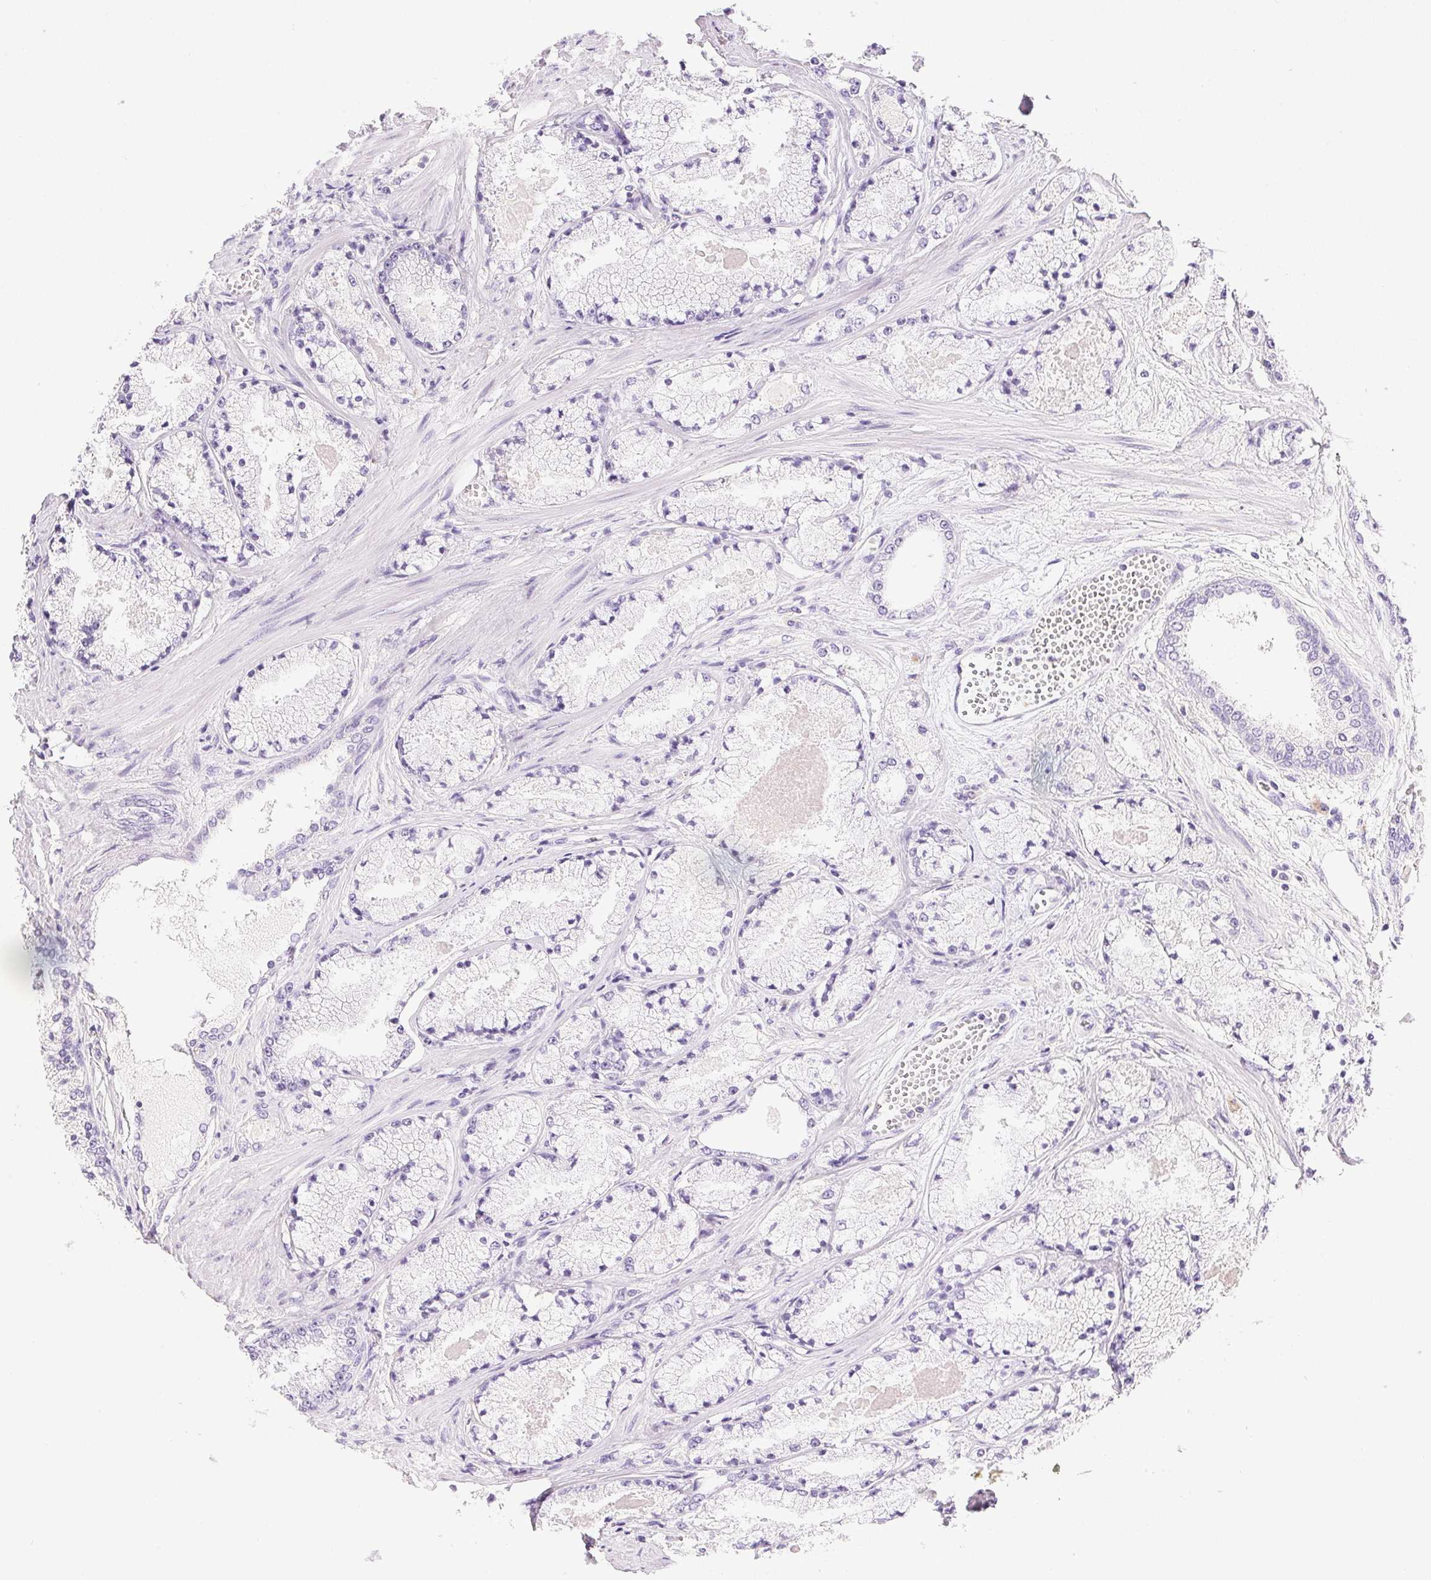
{"staining": {"intensity": "negative", "quantity": "none", "location": "none"}, "tissue": "prostate cancer", "cell_type": "Tumor cells", "image_type": "cancer", "snomed": [{"axis": "morphology", "description": "Adenocarcinoma, High grade"}, {"axis": "topography", "description": "Prostate"}], "caption": "A histopathology image of human prostate cancer (high-grade adenocarcinoma) is negative for staining in tumor cells.", "gene": "ATP6V1G3", "patient": {"sex": "male", "age": 63}}